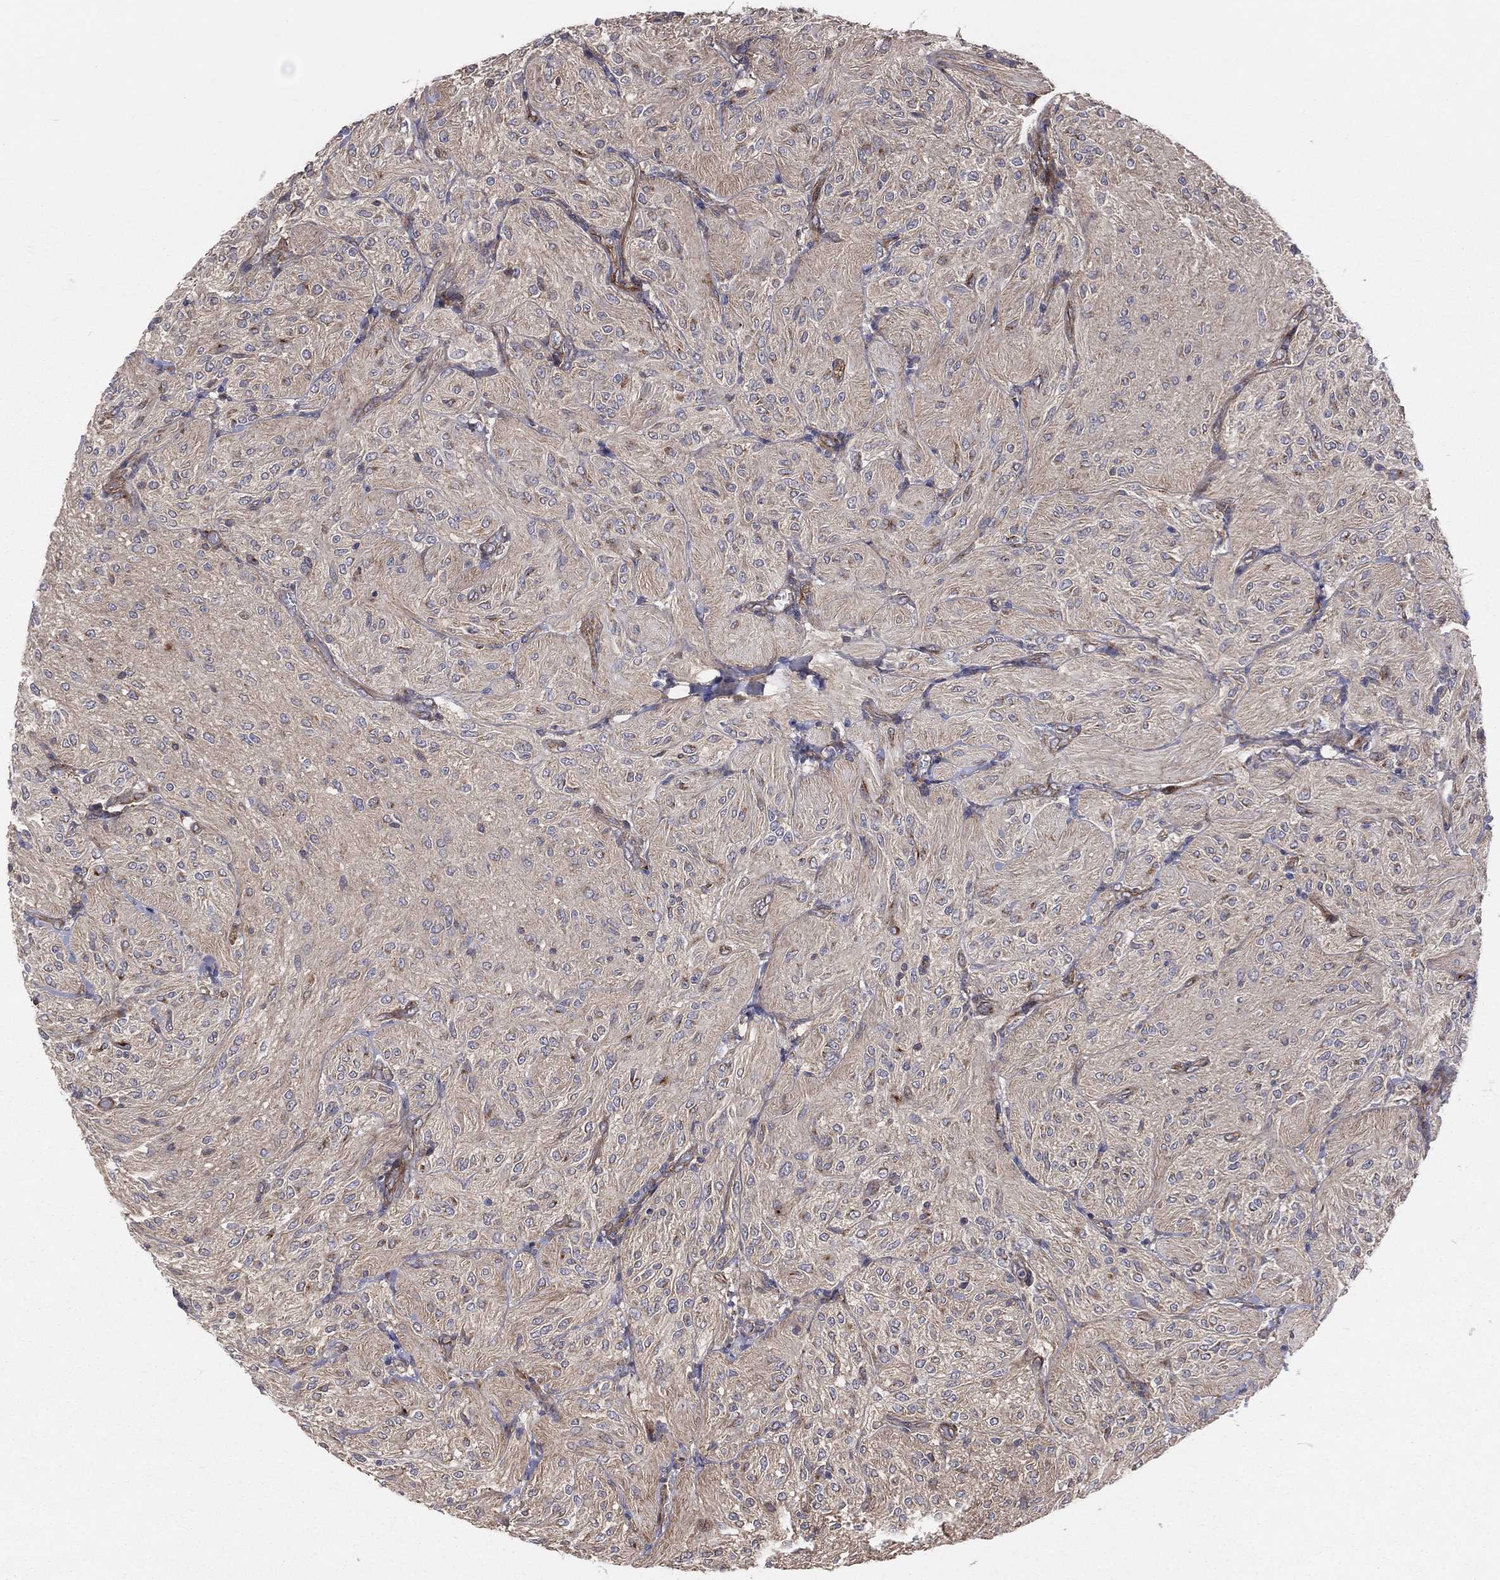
{"staining": {"intensity": "negative", "quantity": "none", "location": "none"}, "tissue": "glioma", "cell_type": "Tumor cells", "image_type": "cancer", "snomed": [{"axis": "morphology", "description": "Glioma, malignant, Low grade"}, {"axis": "topography", "description": "Brain"}], "caption": "Photomicrograph shows no protein staining in tumor cells of glioma tissue.", "gene": "ENTPD1", "patient": {"sex": "male", "age": 3}}